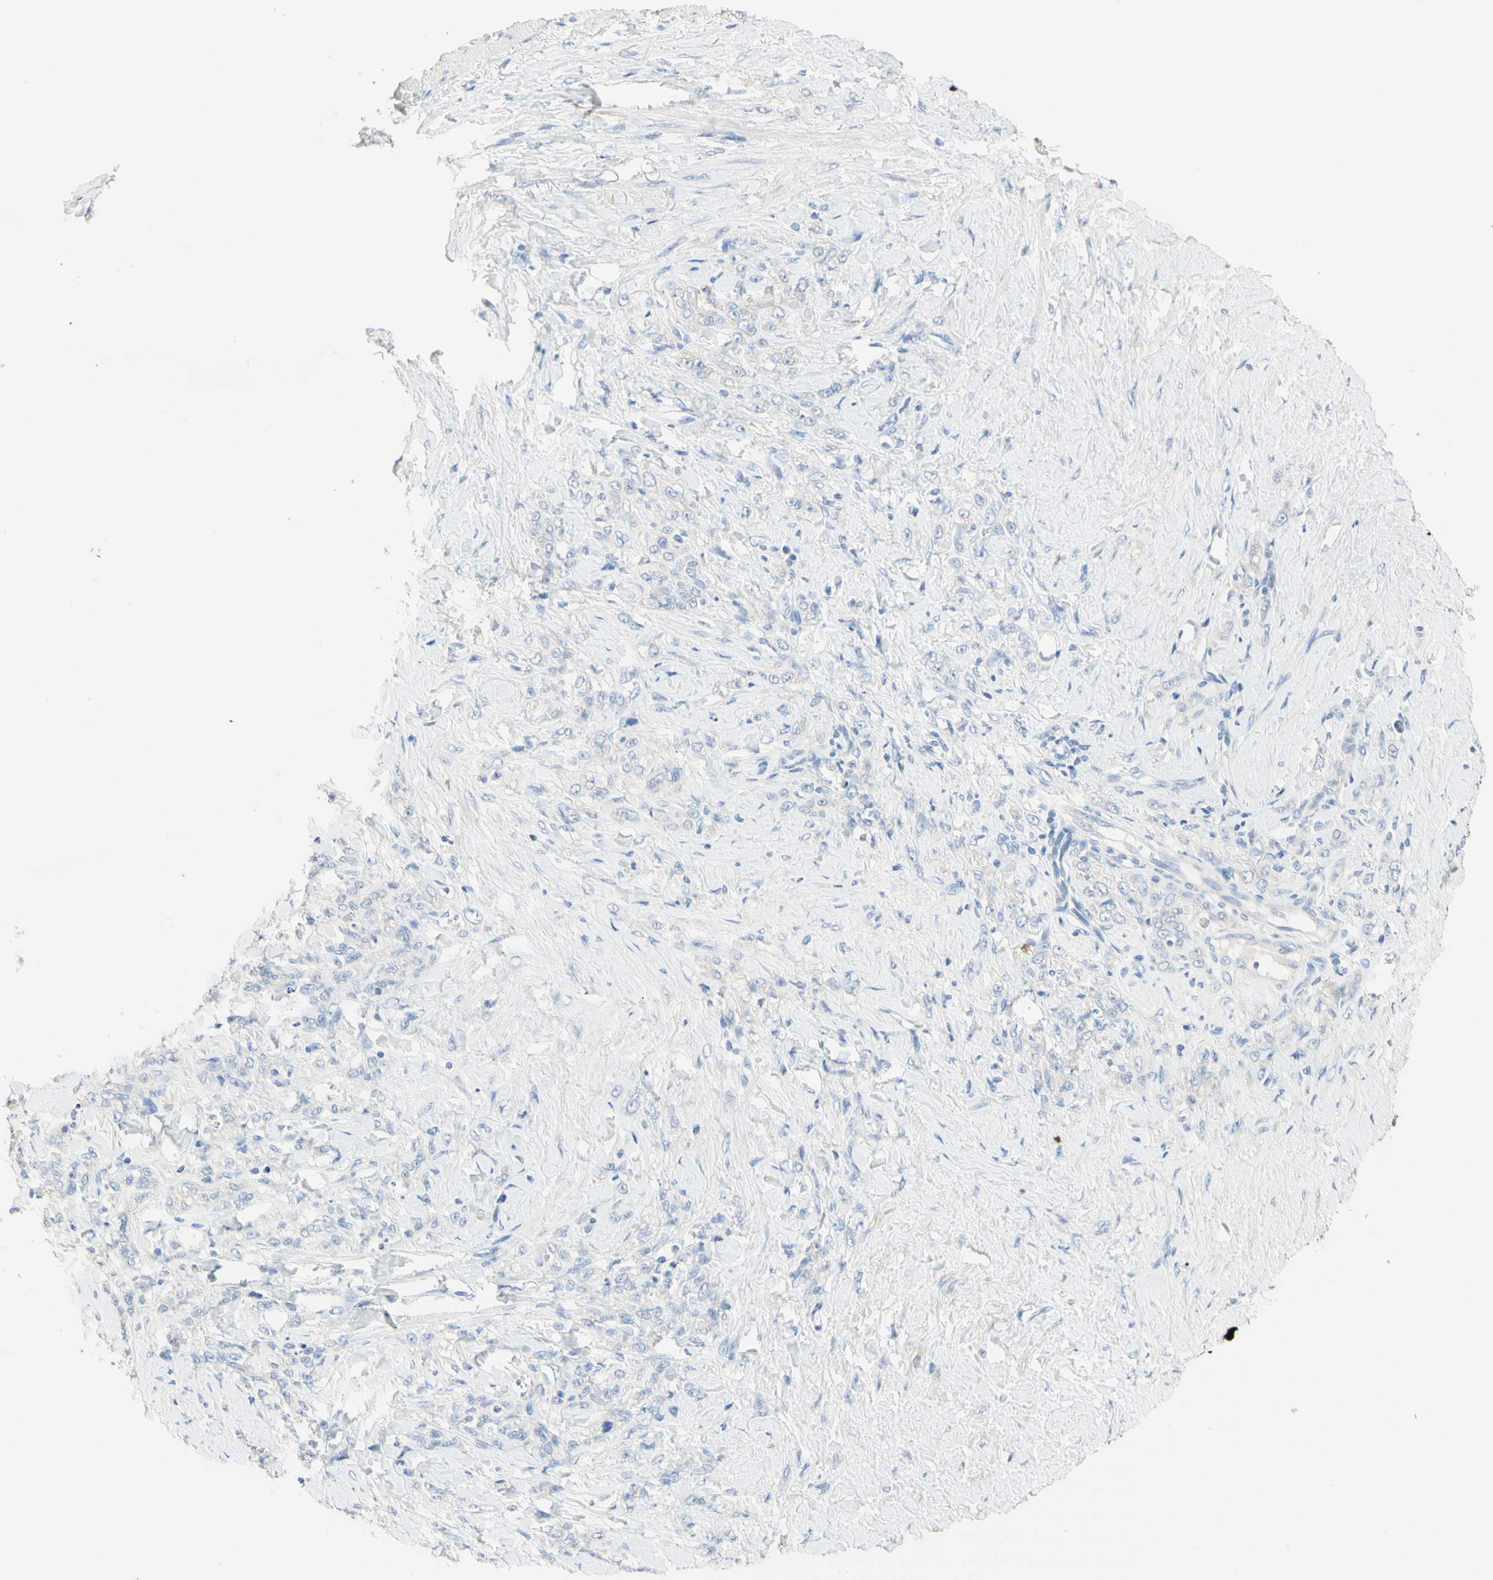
{"staining": {"intensity": "negative", "quantity": "none", "location": "none"}, "tissue": "stomach cancer", "cell_type": "Tumor cells", "image_type": "cancer", "snomed": [{"axis": "morphology", "description": "Adenocarcinoma, NOS"}, {"axis": "topography", "description": "Stomach"}], "caption": "An immunohistochemistry photomicrograph of adenocarcinoma (stomach) is shown. There is no staining in tumor cells of adenocarcinoma (stomach). (Stains: DAB IHC with hematoxylin counter stain, Microscopy: brightfield microscopy at high magnification).", "gene": "NECTIN4", "patient": {"sex": "male", "age": 82}}